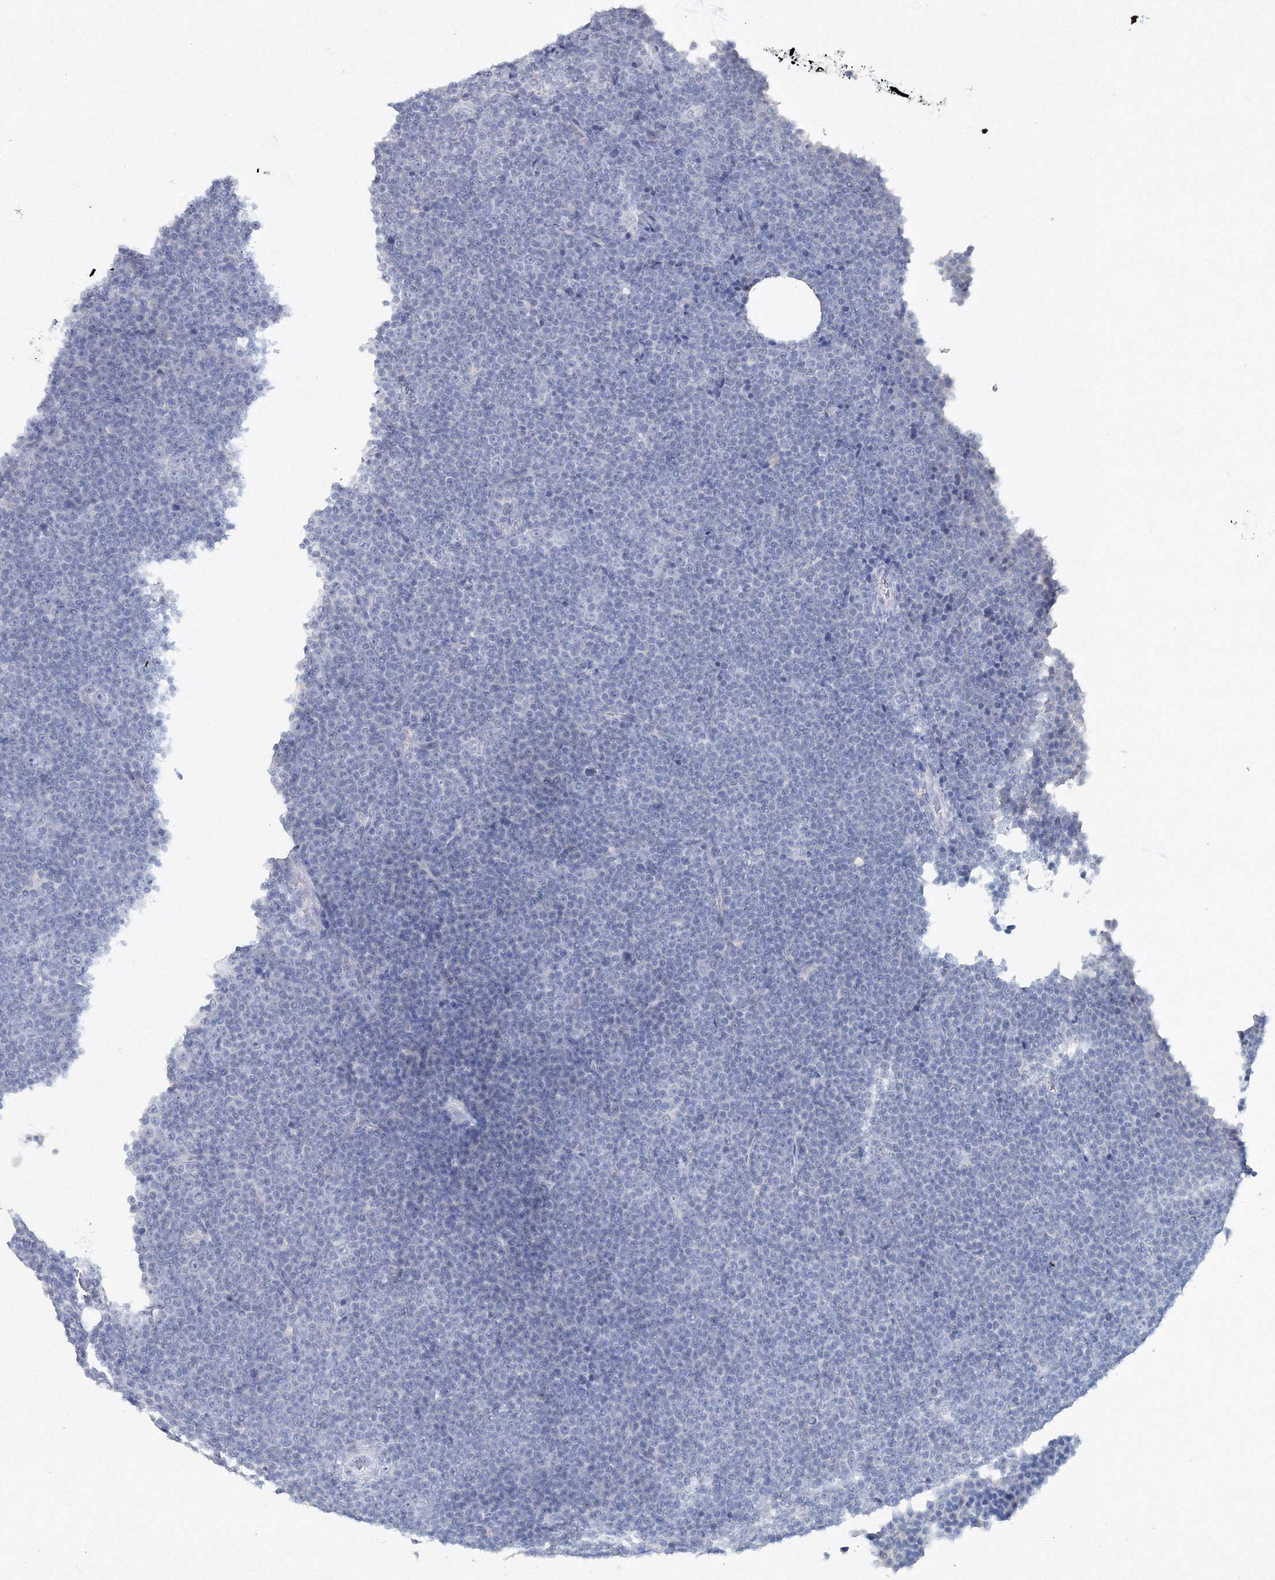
{"staining": {"intensity": "negative", "quantity": "none", "location": "none"}, "tissue": "lymphoma", "cell_type": "Tumor cells", "image_type": "cancer", "snomed": [{"axis": "morphology", "description": "Malignant lymphoma, non-Hodgkin's type, Low grade"}, {"axis": "topography", "description": "Lymph node"}], "caption": "High power microscopy photomicrograph of an IHC image of low-grade malignant lymphoma, non-Hodgkin's type, revealing no significant positivity in tumor cells.", "gene": "GCKR", "patient": {"sex": "female", "age": 67}}